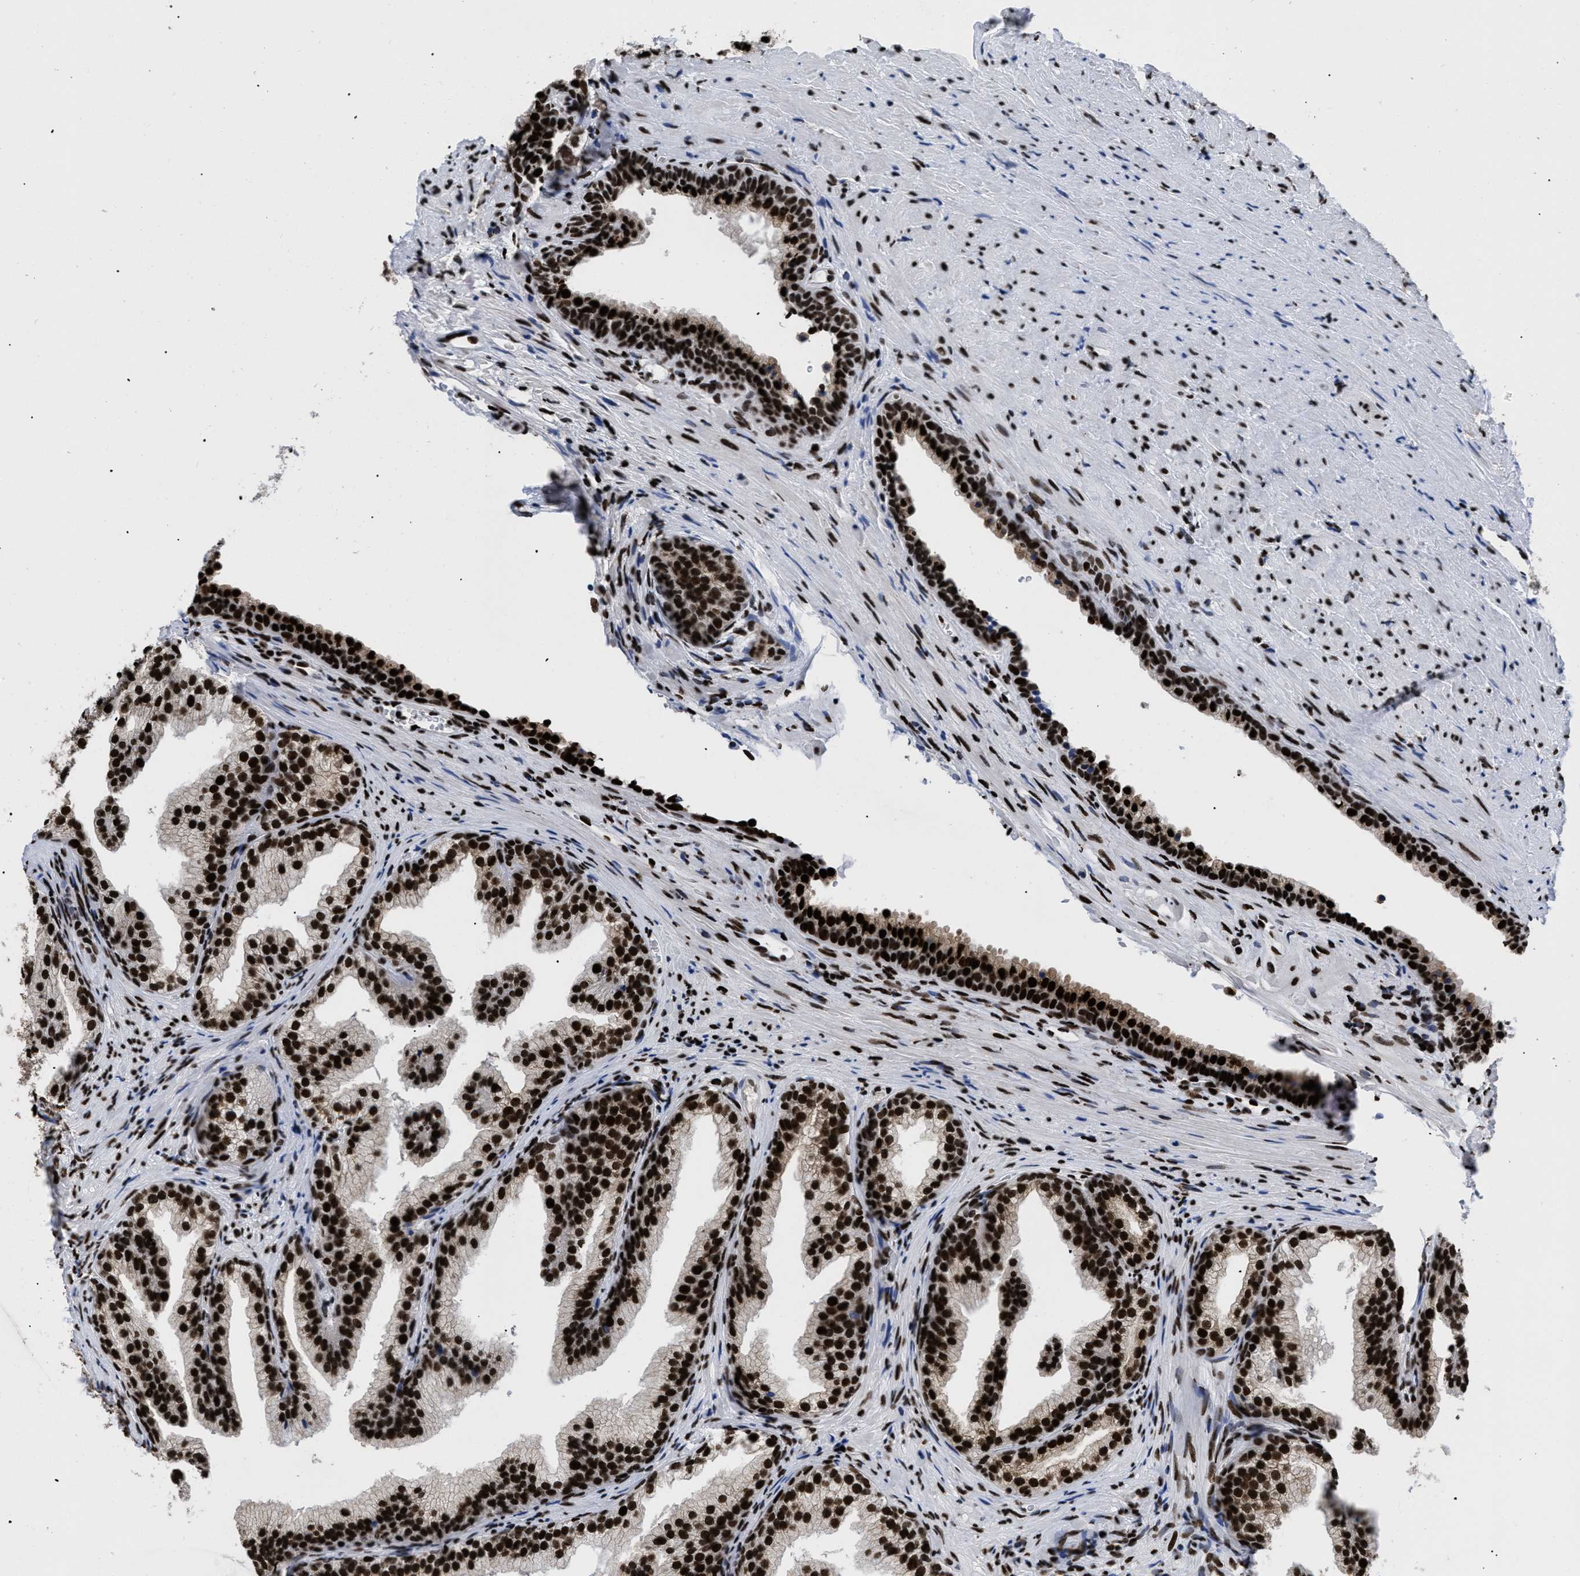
{"staining": {"intensity": "strong", "quantity": ">75%", "location": "nuclear"}, "tissue": "prostate", "cell_type": "Glandular cells", "image_type": "normal", "snomed": [{"axis": "morphology", "description": "Normal tissue, NOS"}, {"axis": "topography", "description": "Prostate"}], "caption": "An IHC photomicrograph of benign tissue is shown. Protein staining in brown highlights strong nuclear positivity in prostate within glandular cells. (Brightfield microscopy of DAB IHC at high magnification).", "gene": "CALHM3", "patient": {"sex": "male", "age": 76}}